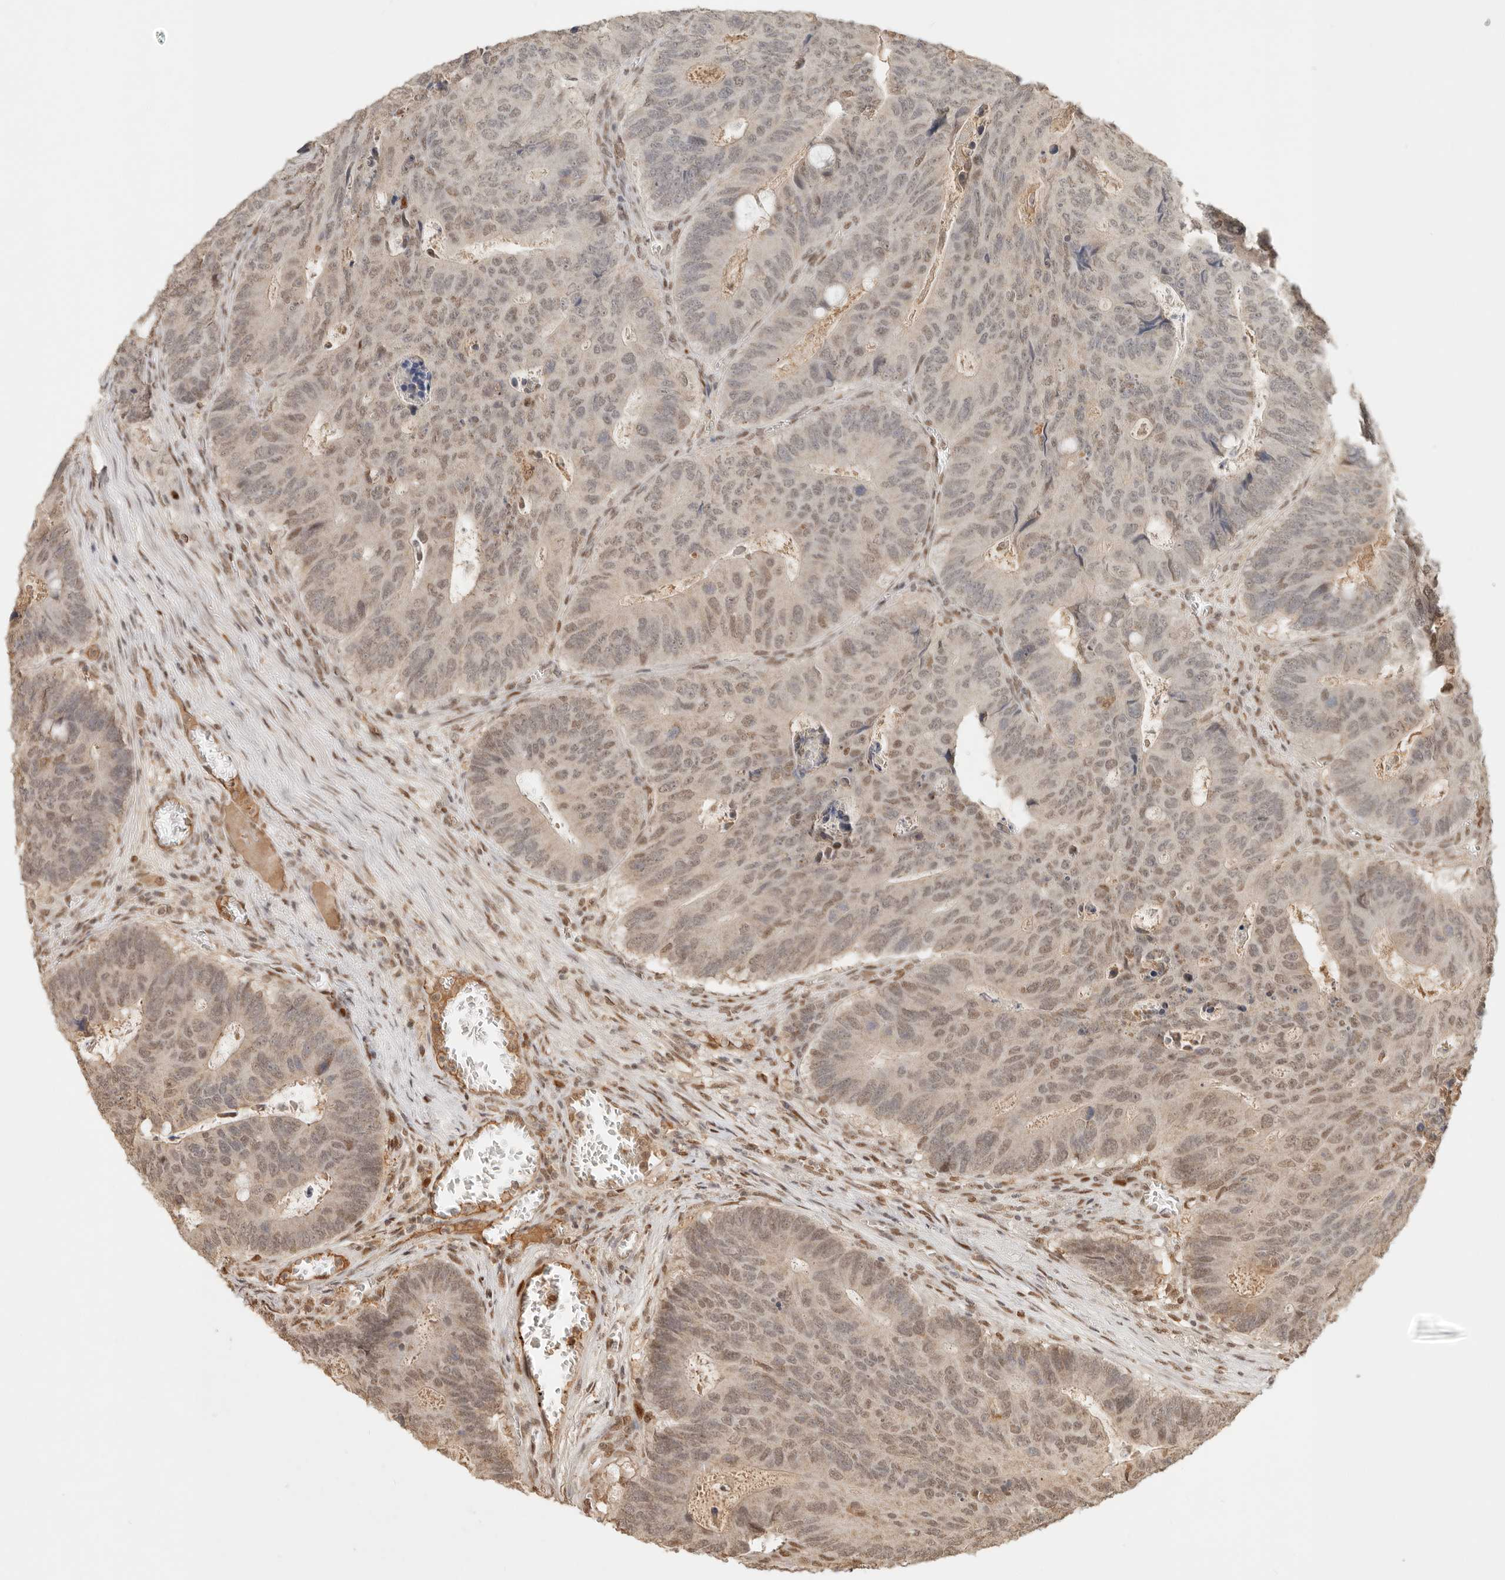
{"staining": {"intensity": "moderate", "quantity": ">75%", "location": "nuclear"}, "tissue": "colorectal cancer", "cell_type": "Tumor cells", "image_type": "cancer", "snomed": [{"axis": "morphology", "description": "Adenocarcinoma, NOS"}, {"axis": "topography", "description": "Colon"}], "caption": "Immunohistochemical staining of human colorectal cancer (adenocarcinoma) reveals medium levels of moderate nuclear staining in approximately >75% of tumor cells.", "gene": "NPAS2", "patient": {"sex": "male", "age": 87}}